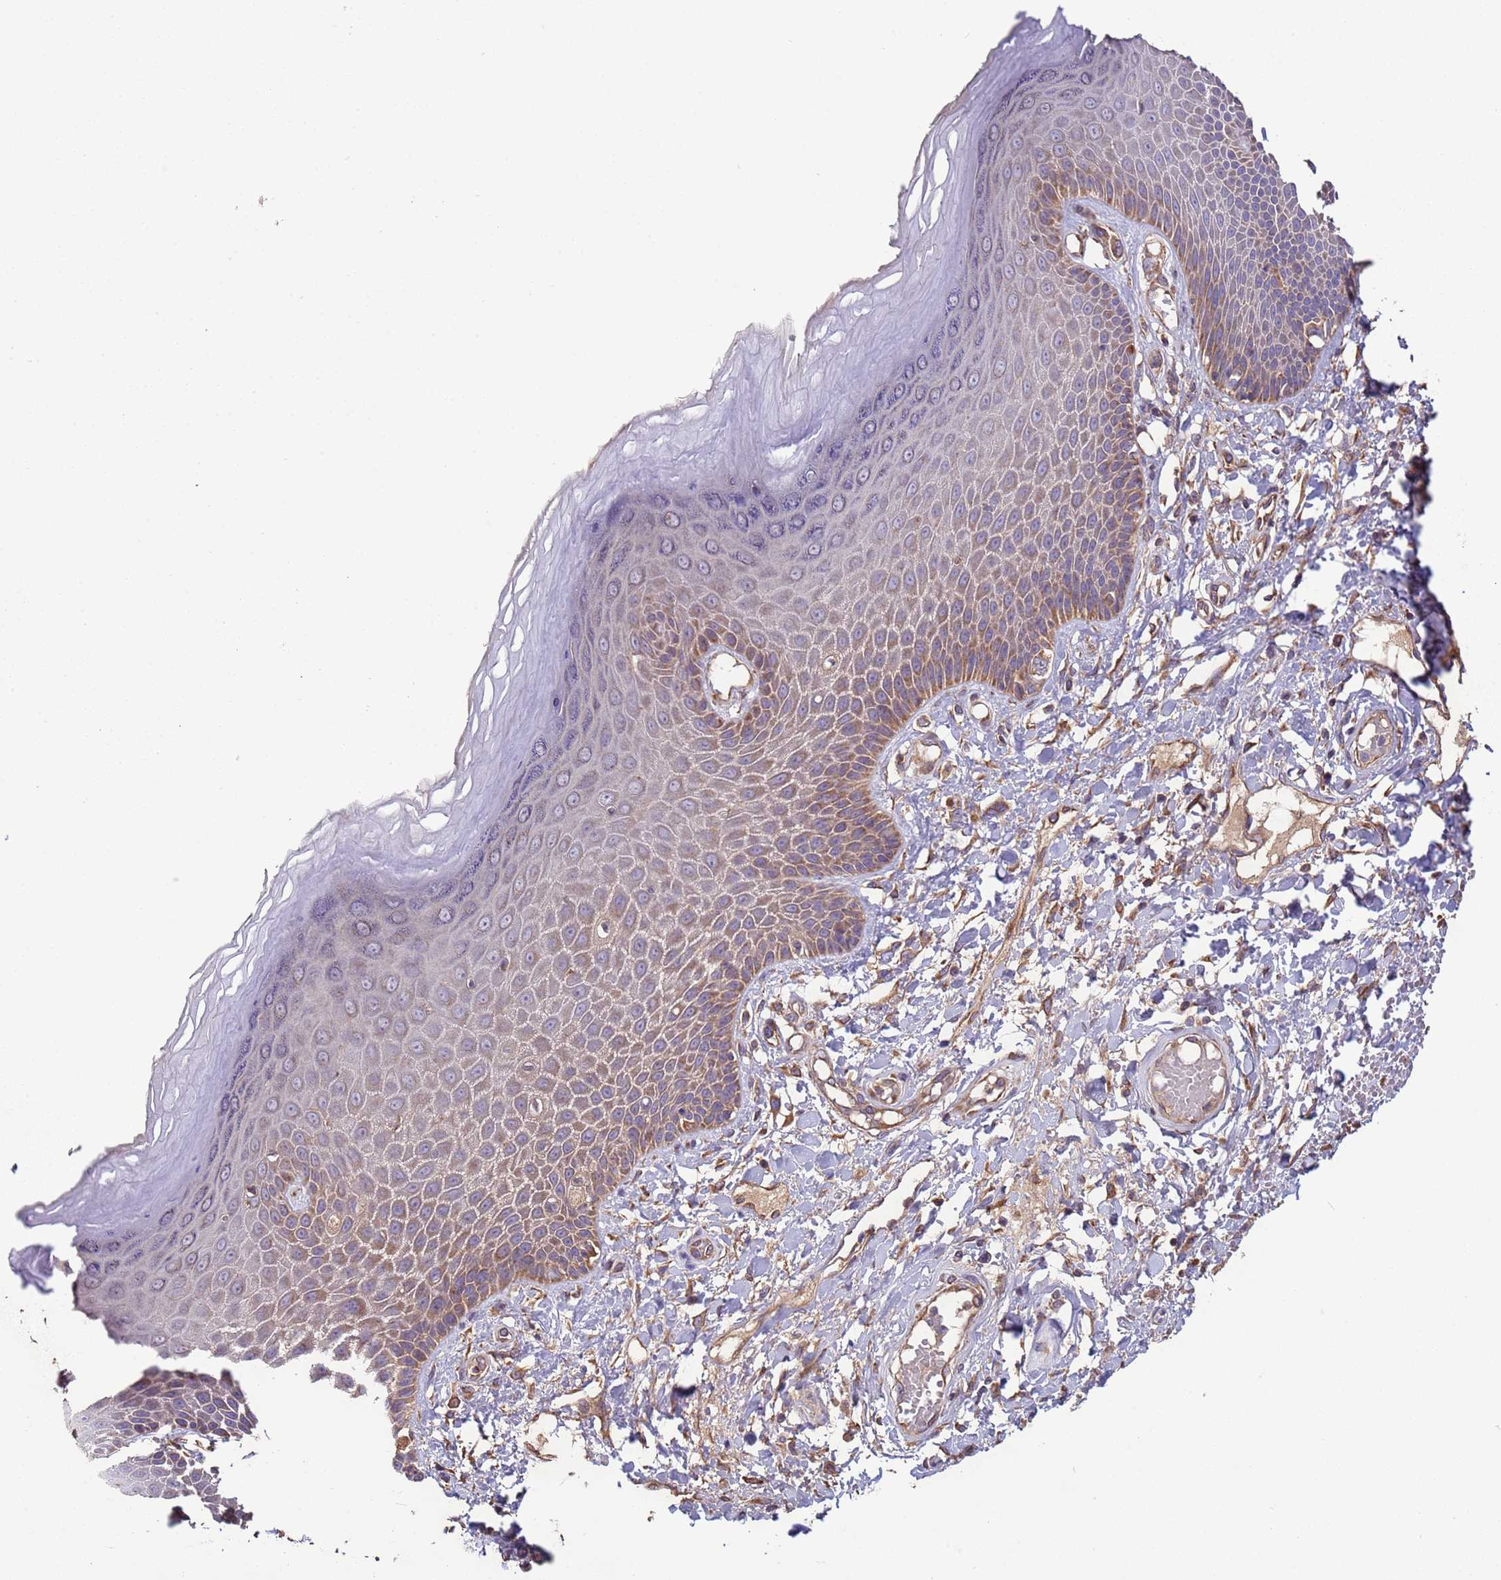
{"staining": {"intensity": "weak", "quantity": ">75%", "location": "cytoplasmic/membranous"}, "tissue": "skin", "cell_type": "Epidermal cells", "image_type": "normal", "snomed": [{"axis": "morphology", "description": "Normal tissue, NOS"}, {"axis": "topography", "description": "Anal"}], "caption": "Immunohistochemical staining of benign skin reveals weak cytoplasmic/membranous protein positivity in about >75% of epidermal cells. (brown staining indicates protein expression, while blue staining denotes nuclei).", "gene": "EEF1AKMT1", "patient": {"sex": "male", "age": 78}}